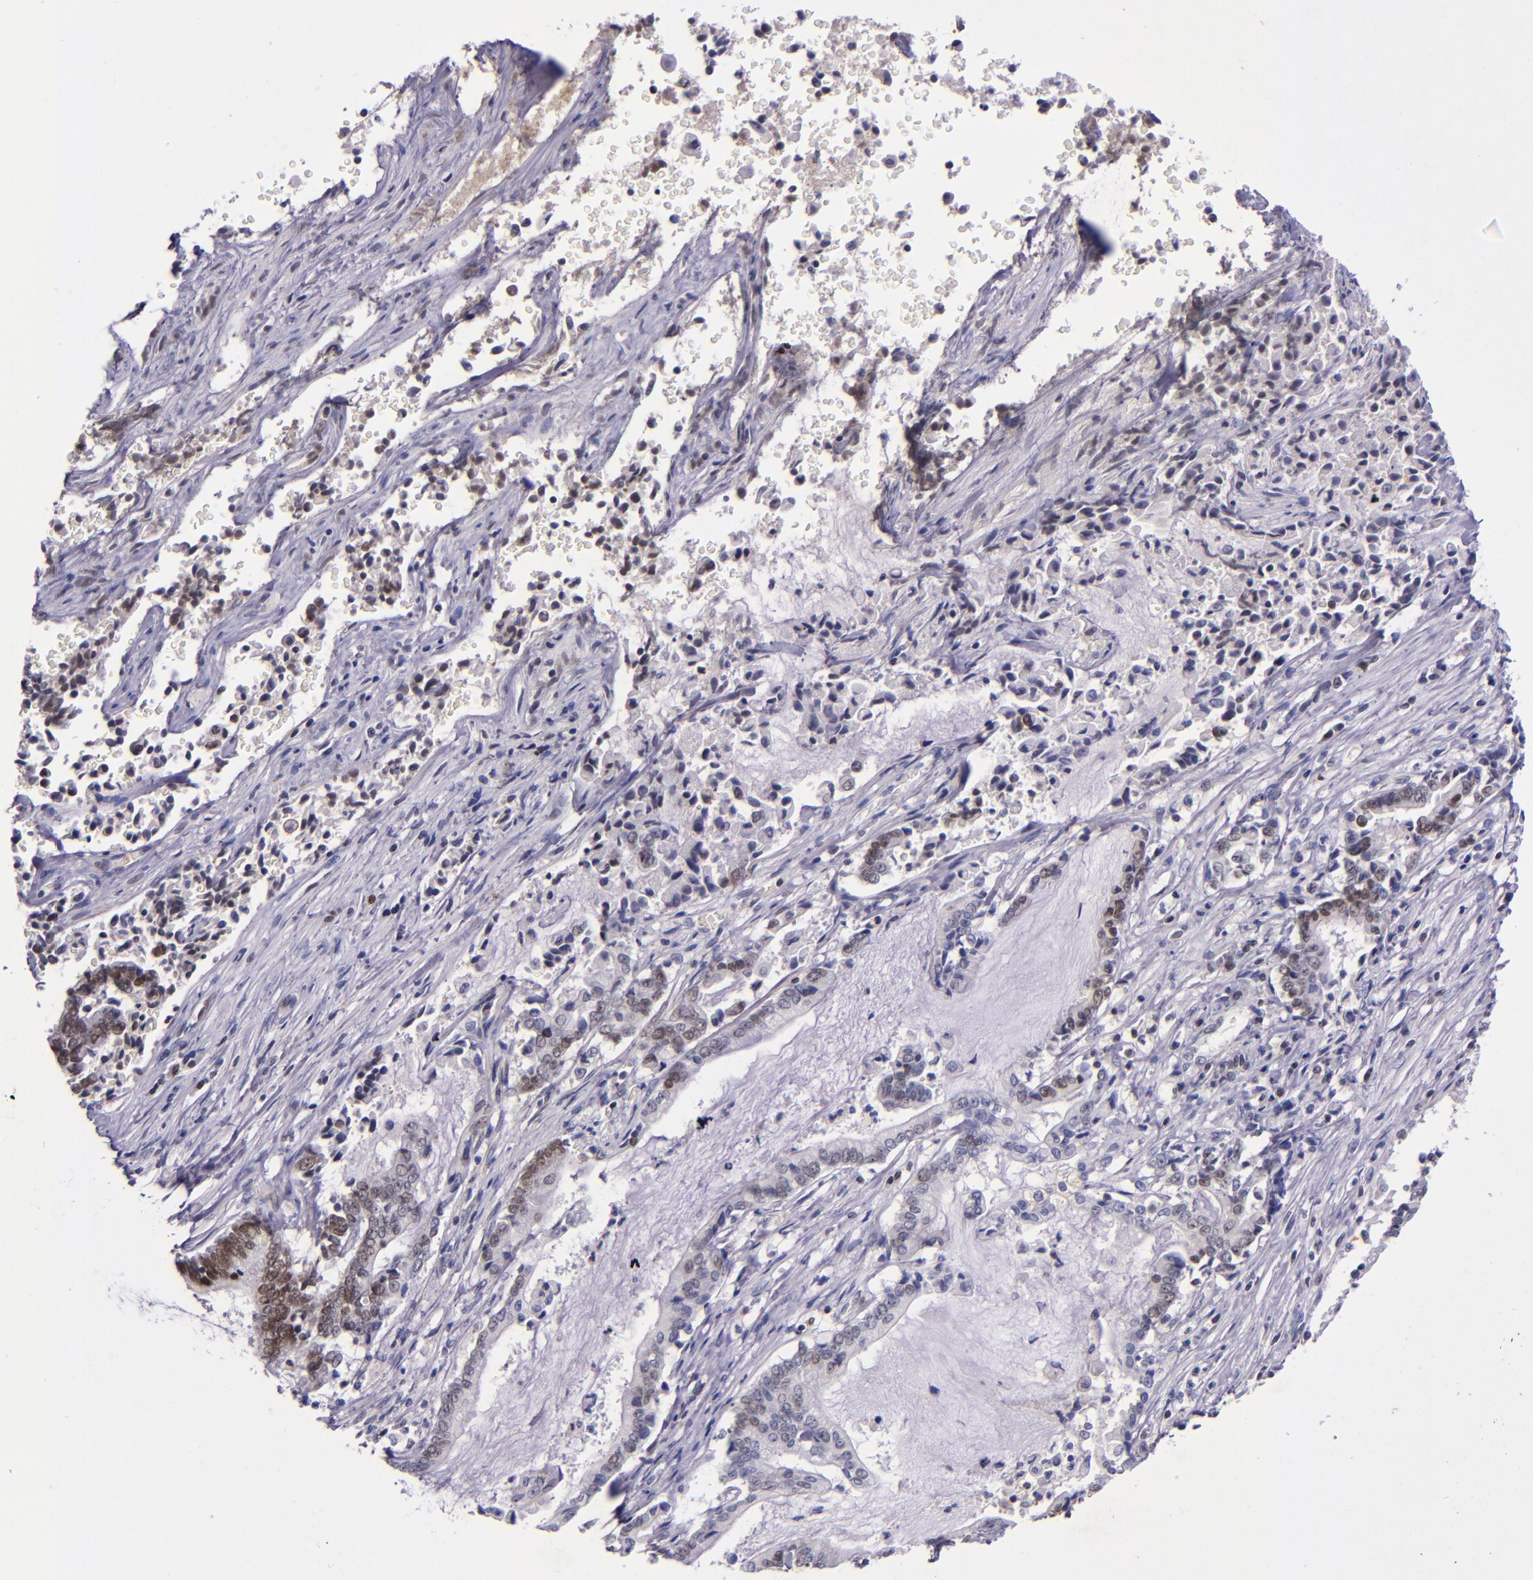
{"staining": {"intensity": "moderate", "quantity": "25%-75%", "location": "nuclear"}, "tissue": "liver cancer", "cell_type": "Tumor cells", "image_type": "cancer", "snomed": [{"axis": "morphology", "description": "Cholangiocarcinoma"}, {"axis": "topography", "description": "Liver"}], "caption": "Immunohistochemical staining of cholangiocarcinoma (liver) displays medium levels of moderate nuclear expression in approximately 25%-75% of tumor cells.", "gene": "MGMT", "patient": {"sex": "male", "age": 57}}